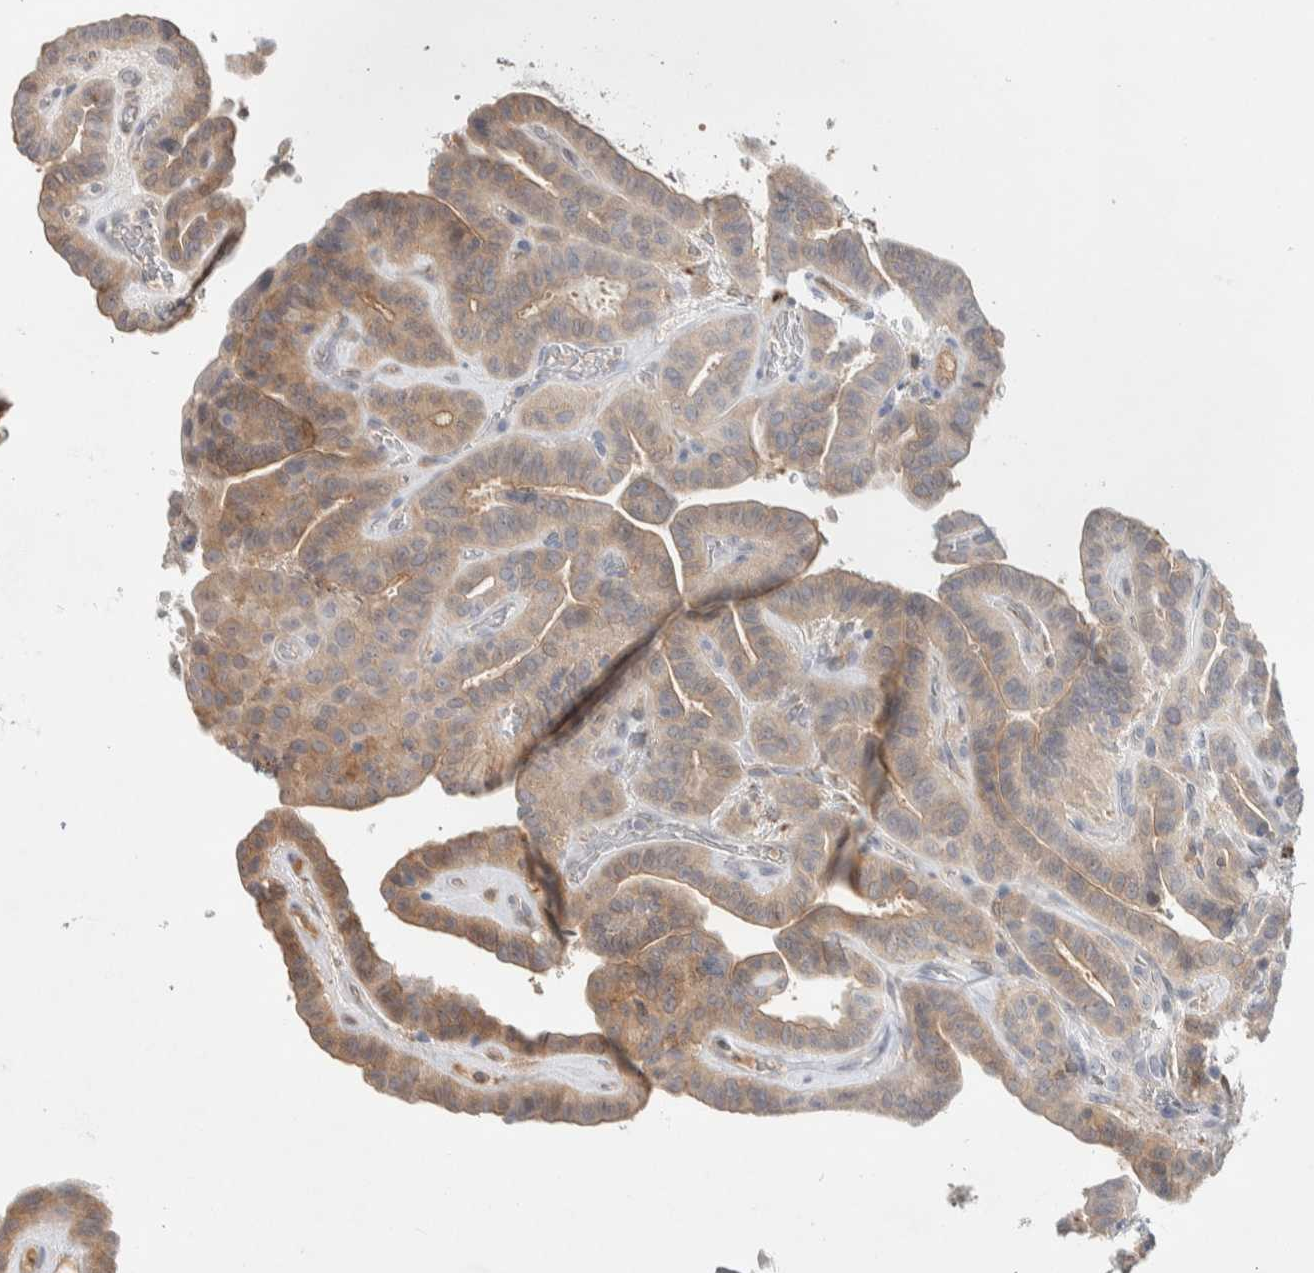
{"staining": {"intensity": "moderate", "quantity": "<25%", "location": "cytoplasmic/membranous"}, "tissue": "thyroid cancer", "cell_type": "Tumor cells", "image_type": "cancer", "snomed": [{"axis": "morphology", "description": "Papillary adenocarcinoma, NOS"}, {"axis": "topography", "description": "Thyroid gland"}], "caption": "Human thyroid papillary adenocarcinoma stained with a protein marker reveals moderate staining in tumor cells.", "gene": "DEPTOR", "patient": {"sex": "male", "age": 77}}